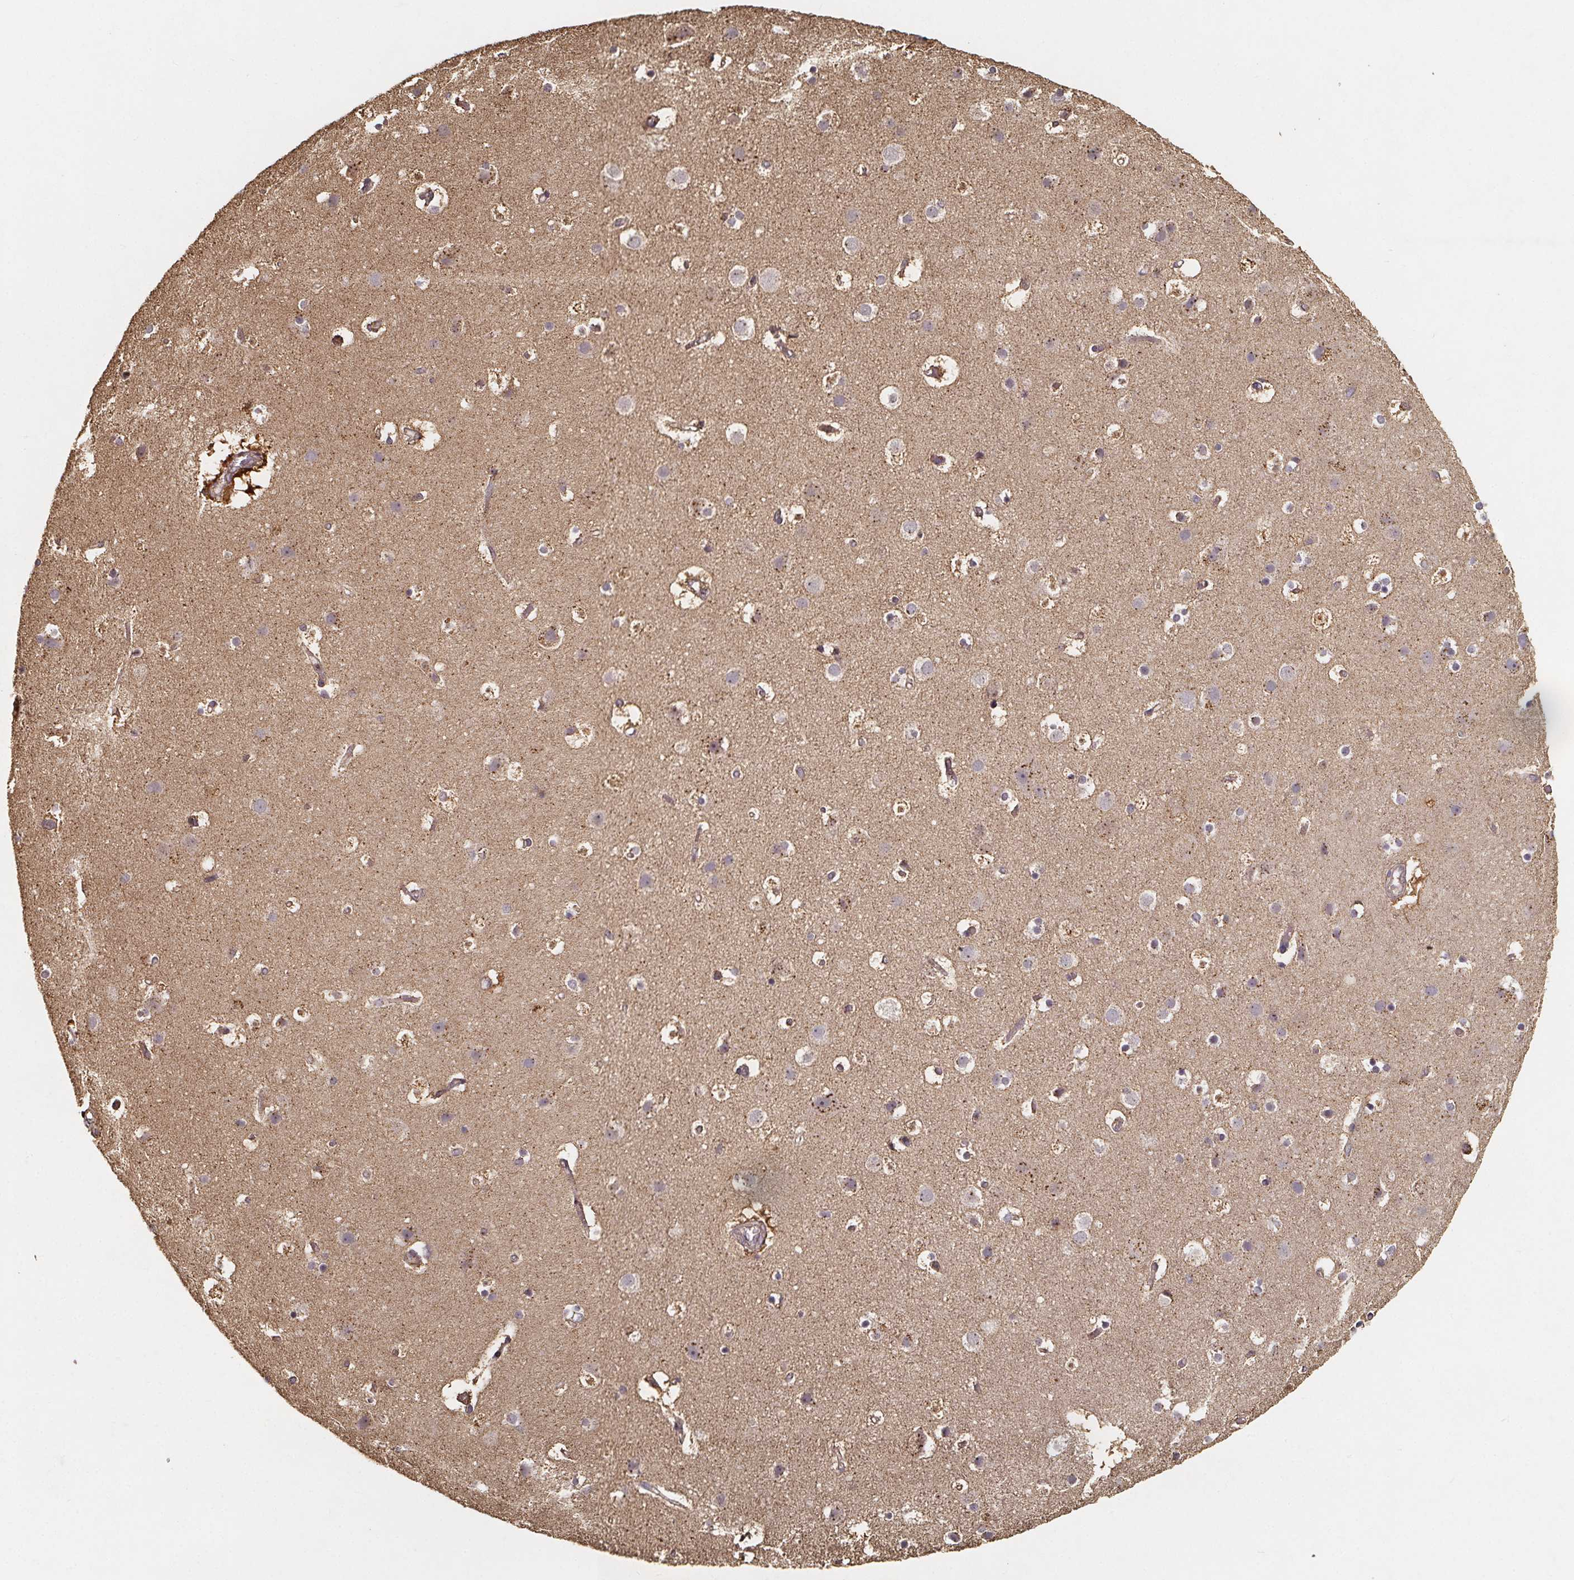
{"staining": {"intensity": "negative", "quantity": "none", "location": "none"}, "tissue": "cerebral cortex", "cell_type": "Endothelial cells", "image_type": "normal", "snomed": [{"axis": "morphology", "description": "Normal tissue, NOS"}, {"axis": "topography", "description": "Cerebral cortex"}], "caption": "An immunohistochemistry (IHC) image of benign cerebral cortex is shown. There is no staining in endothelial cells of cerebral cortex. (DAB (3,3'-diaminobenzidine) immunohistochemistry, high magnification).", "gene": "ZNF879", "patient": {"sex": "female", "age": 52}}